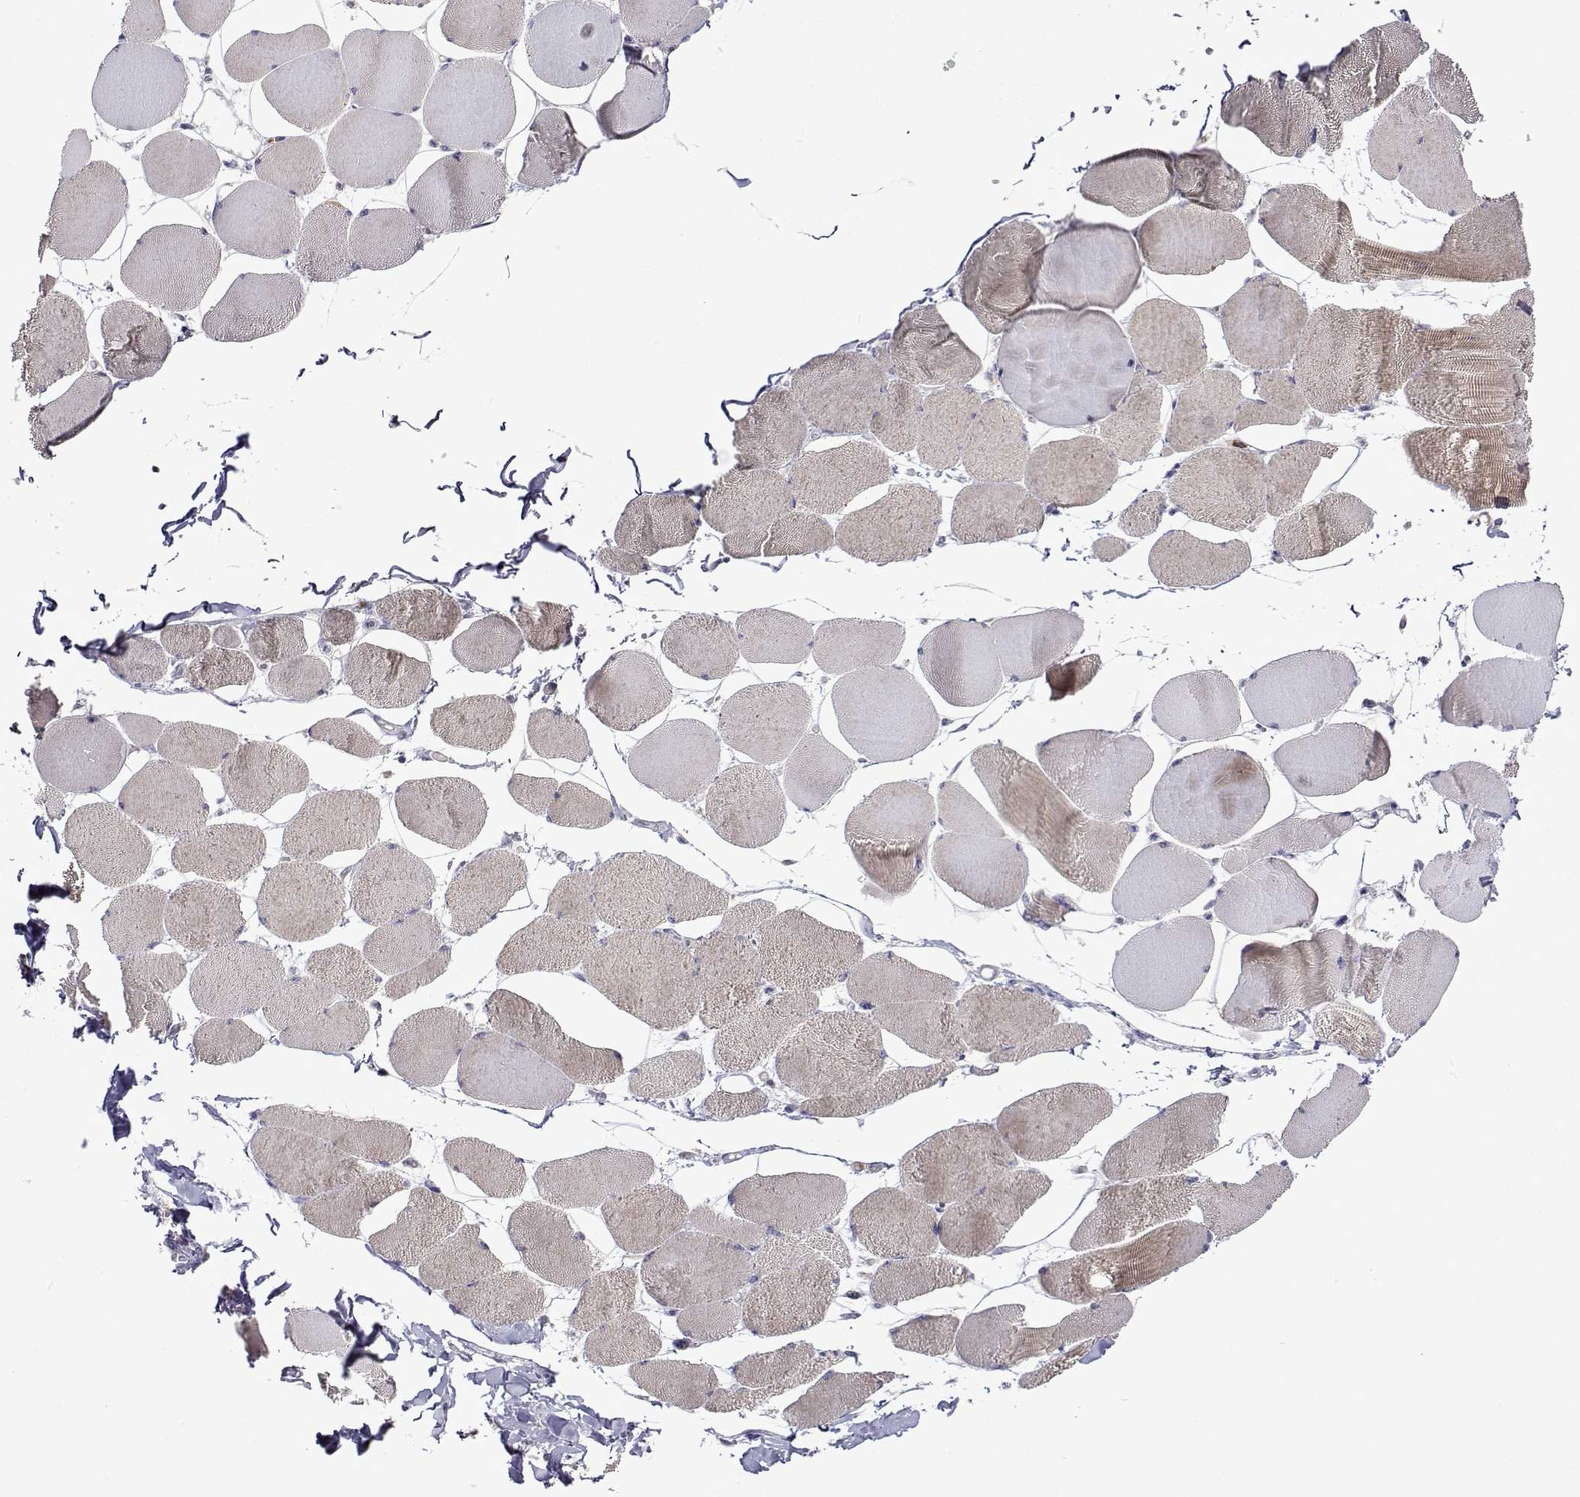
{"staining": {"intensity": "weak", "quantity": "25%-75%", "location": "cytoplasmic/membranous"}, "tissue": "skeletal muscle", "cell_type": "Myocytes", "image_type": "normal", "snomed": [{"axis": "morphology", "description": "Normal tissue, NOS"}, {"axis": "topography", "description": "Skeletal muscle"}], "caption": "IHC of benign skeletal muscle displays low levels of weak cytoplasmic/membranous staining in about 25%-75% of myocytes. (Stains: DAB in brown, nuclei in blue, Microscopy: brightfield microscopy at high magnification).", "gene": "SULT2A1", "patient": {"sex": "female", "age": 75}}